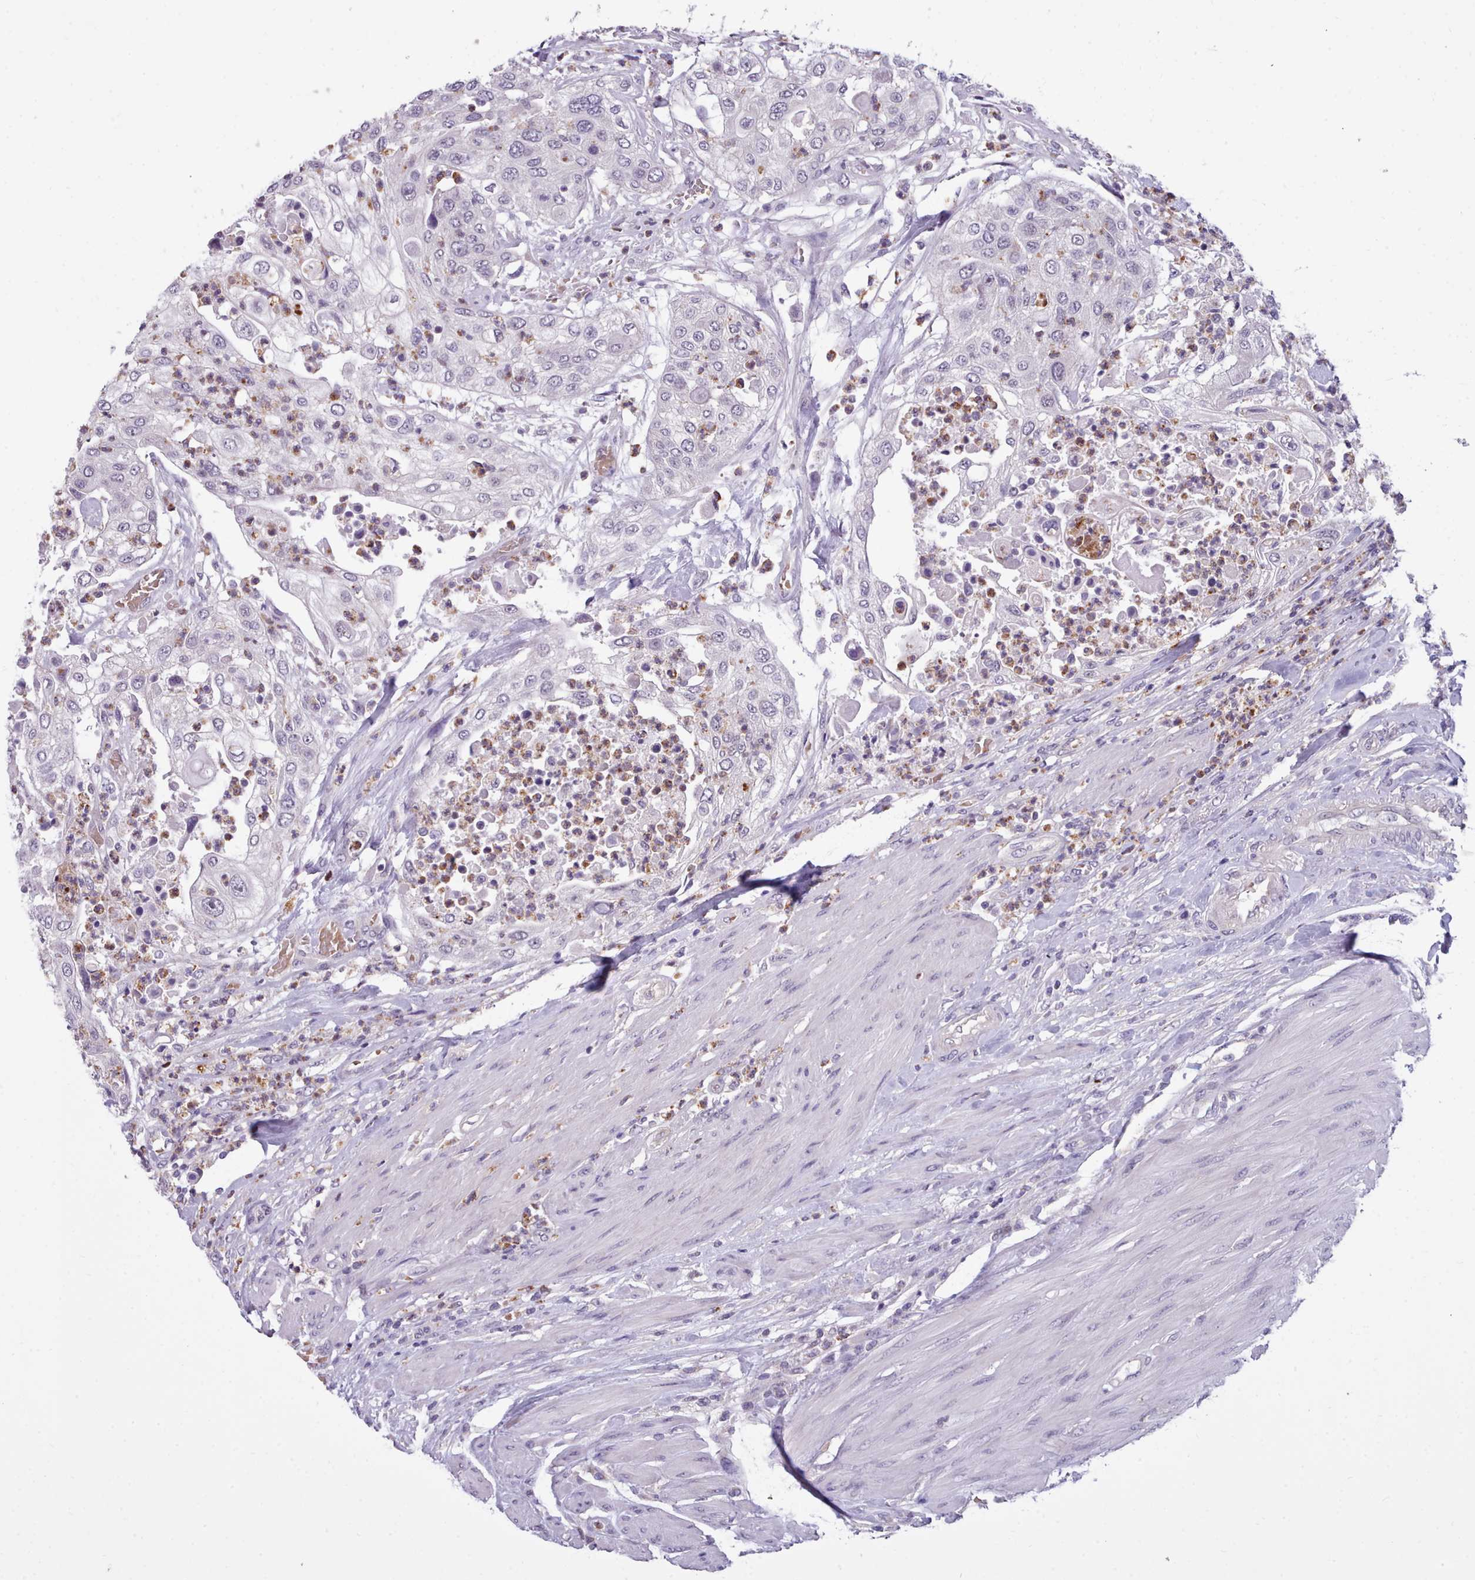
{"staining": {"intensity": "negative", "quantity": "none", "location": "none"}, "tissue": "urothelial cancer", "cell_type": "Tumor cells", "image_type": "cancer", "snomed": [{"axis": "morphology", "description": "Urothelial carcinoma, High grade"}, {"axis": "topography", "description": "Urinary bladder"}], "caption": "A photomicrograph of urothelial cancer stained for a protein demonstrates no brown staining in tumor cells.", "gene": "KCTD16", "patient": {"sex": "female", "age": 79}}